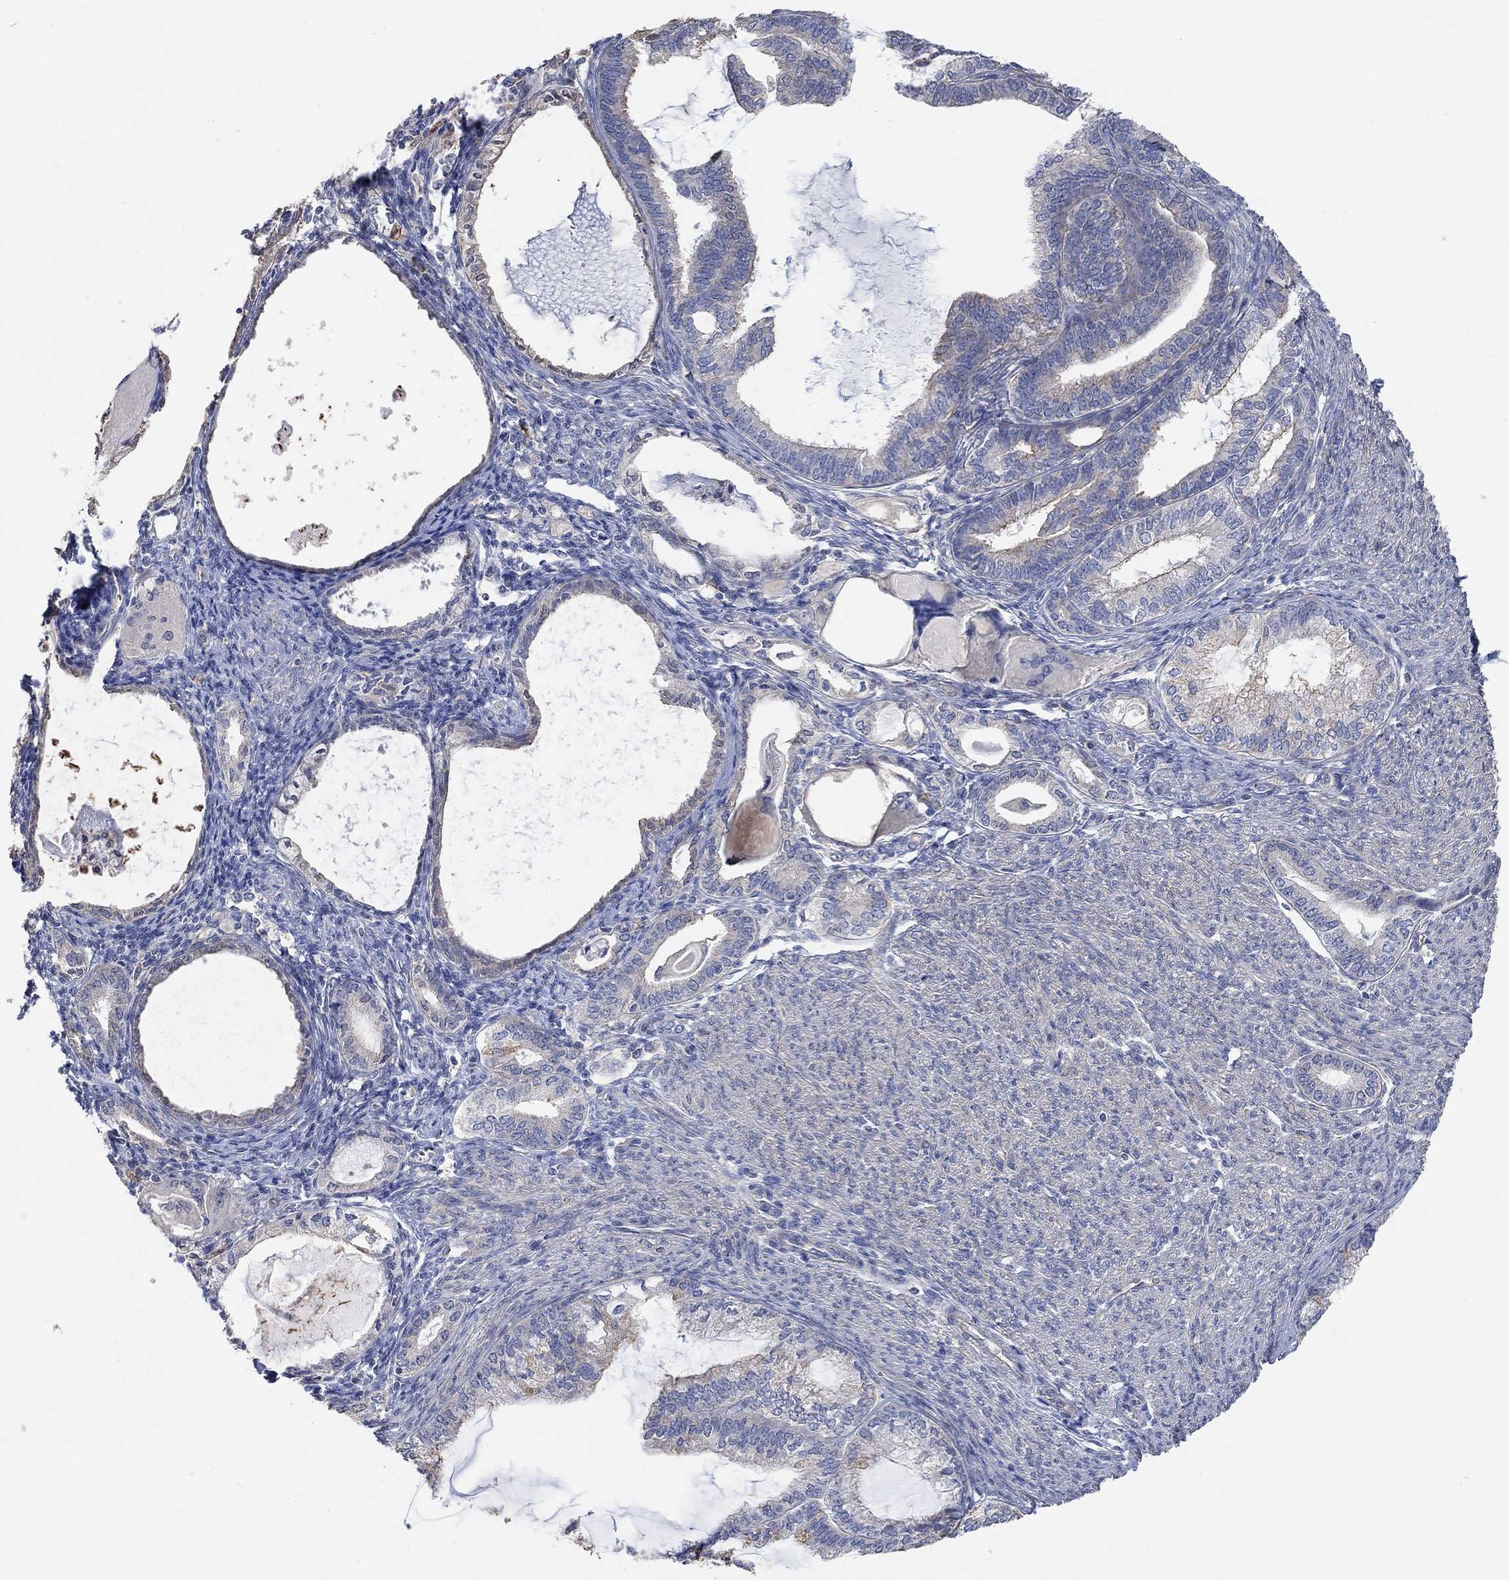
{"staining": {"intensity": "weak", "quantity": "<25%", "location": "cytoplasmic/membranous"}, "tissue": "endometrial cancer", "cell_type": "Tumor cells", "image_type": "cancer", "snomed": [{"axis": "morphology", "description": "Adenocarcinoma, NOS"}, {"axis": "topography", "description": "Endometrium"}], "caption": "Tumor cells show no significant protein staining in adenocarcinoma (endometrial). (DAB (3,3'-diaminobenzidine) immunohistochemistry visualized using brightfield microscopy, high magnification).", "gene": "SYT16", "patient": {"sex": "female", "age": 86}}